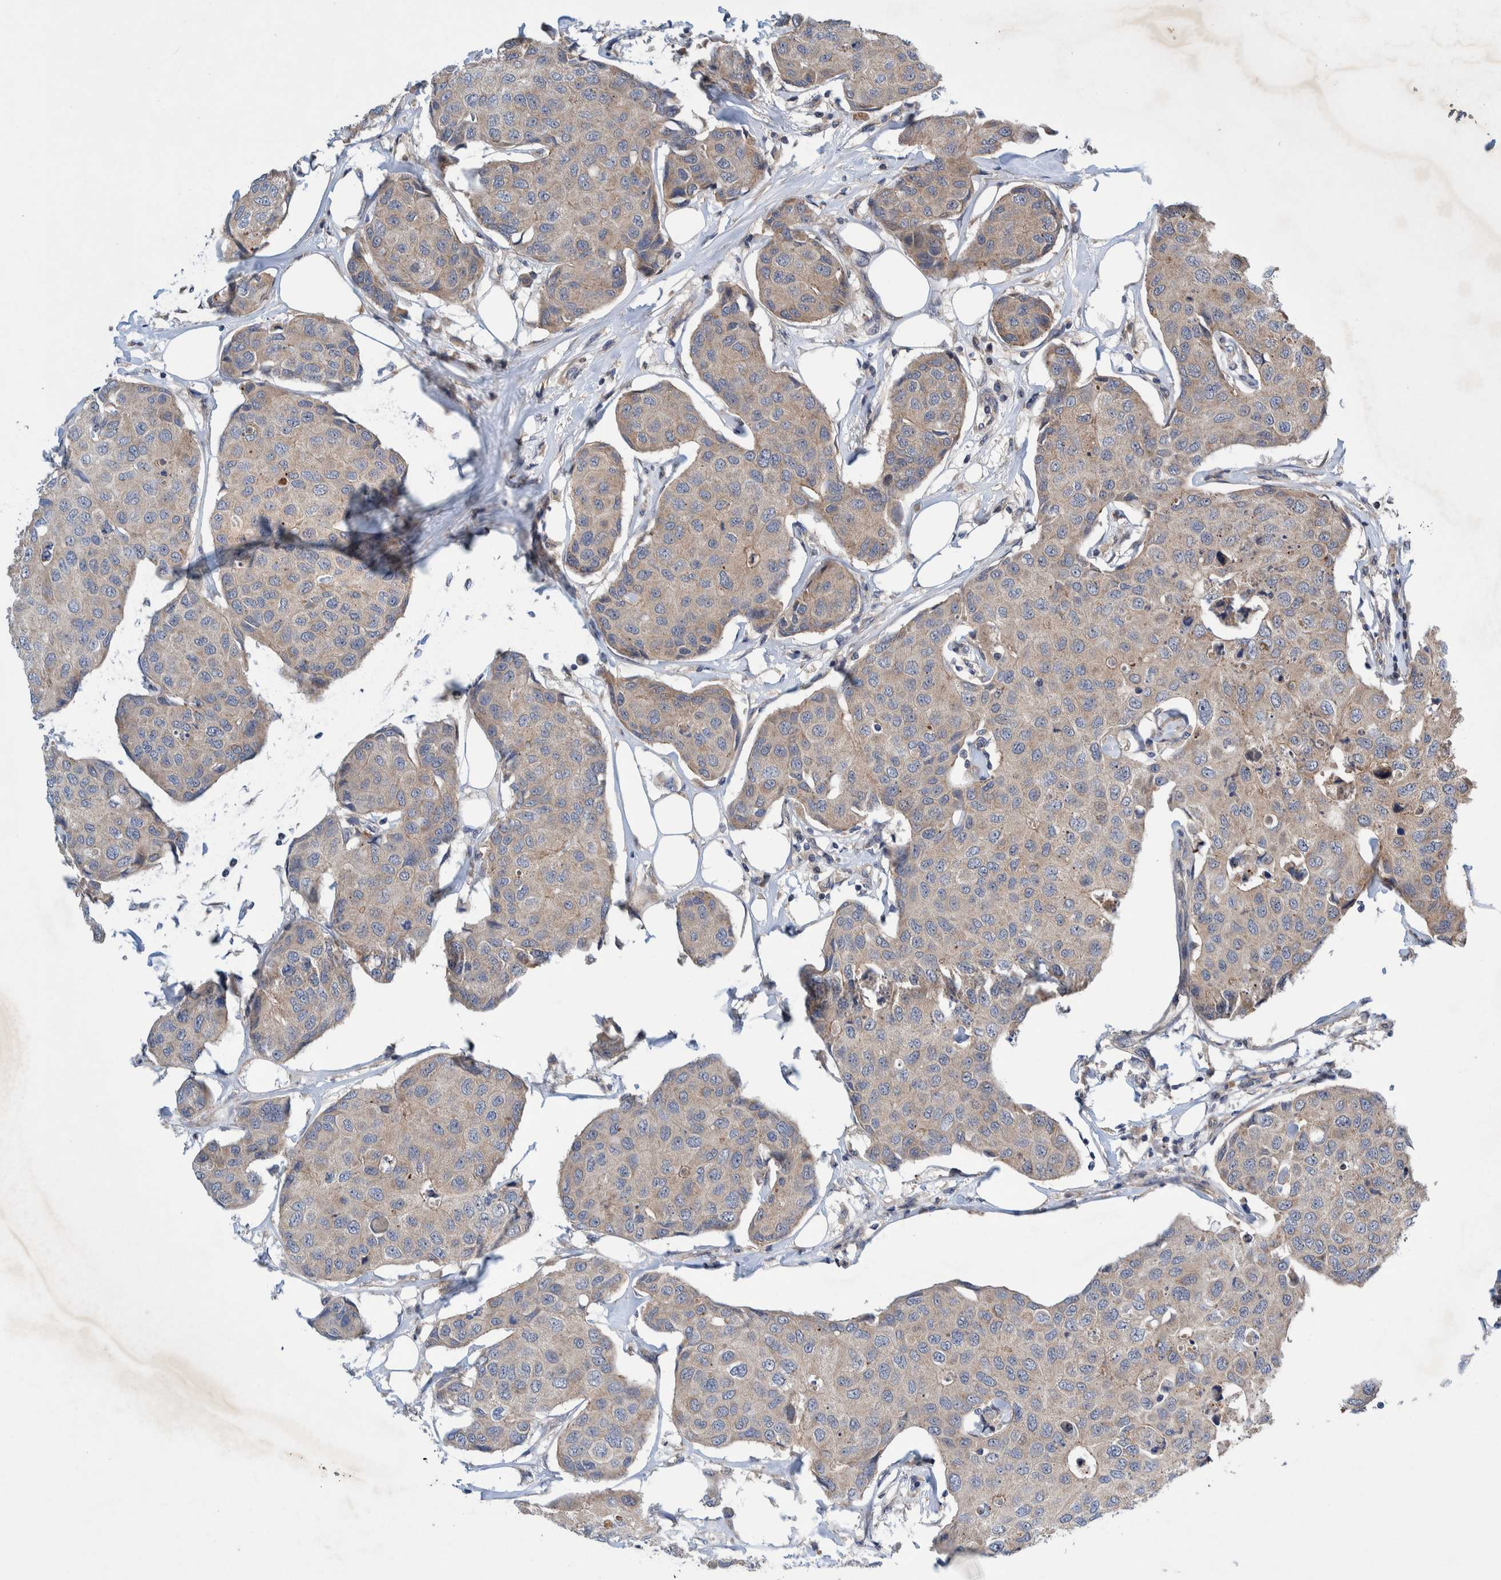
{"staining": {"intensity": "weak", "quantity": "<25%", "location": "cytoplasmic/membranous"}, "tissue": "breast cancer", "cell_type": "Tumor cells", "image_type": "cancer", "snomed": [{"axis": "morphology", "description": "Duct carcinoma"}, {"axis": "topography", "description": "Breast"}], "caption": "Immunohistochemical staining of breast cancer (invasive ductal carcinoma) exhibits no significant positivity in tumor cells.", "gene": "PIK3R6", "patient": {"sex": "female", "age": 80}}